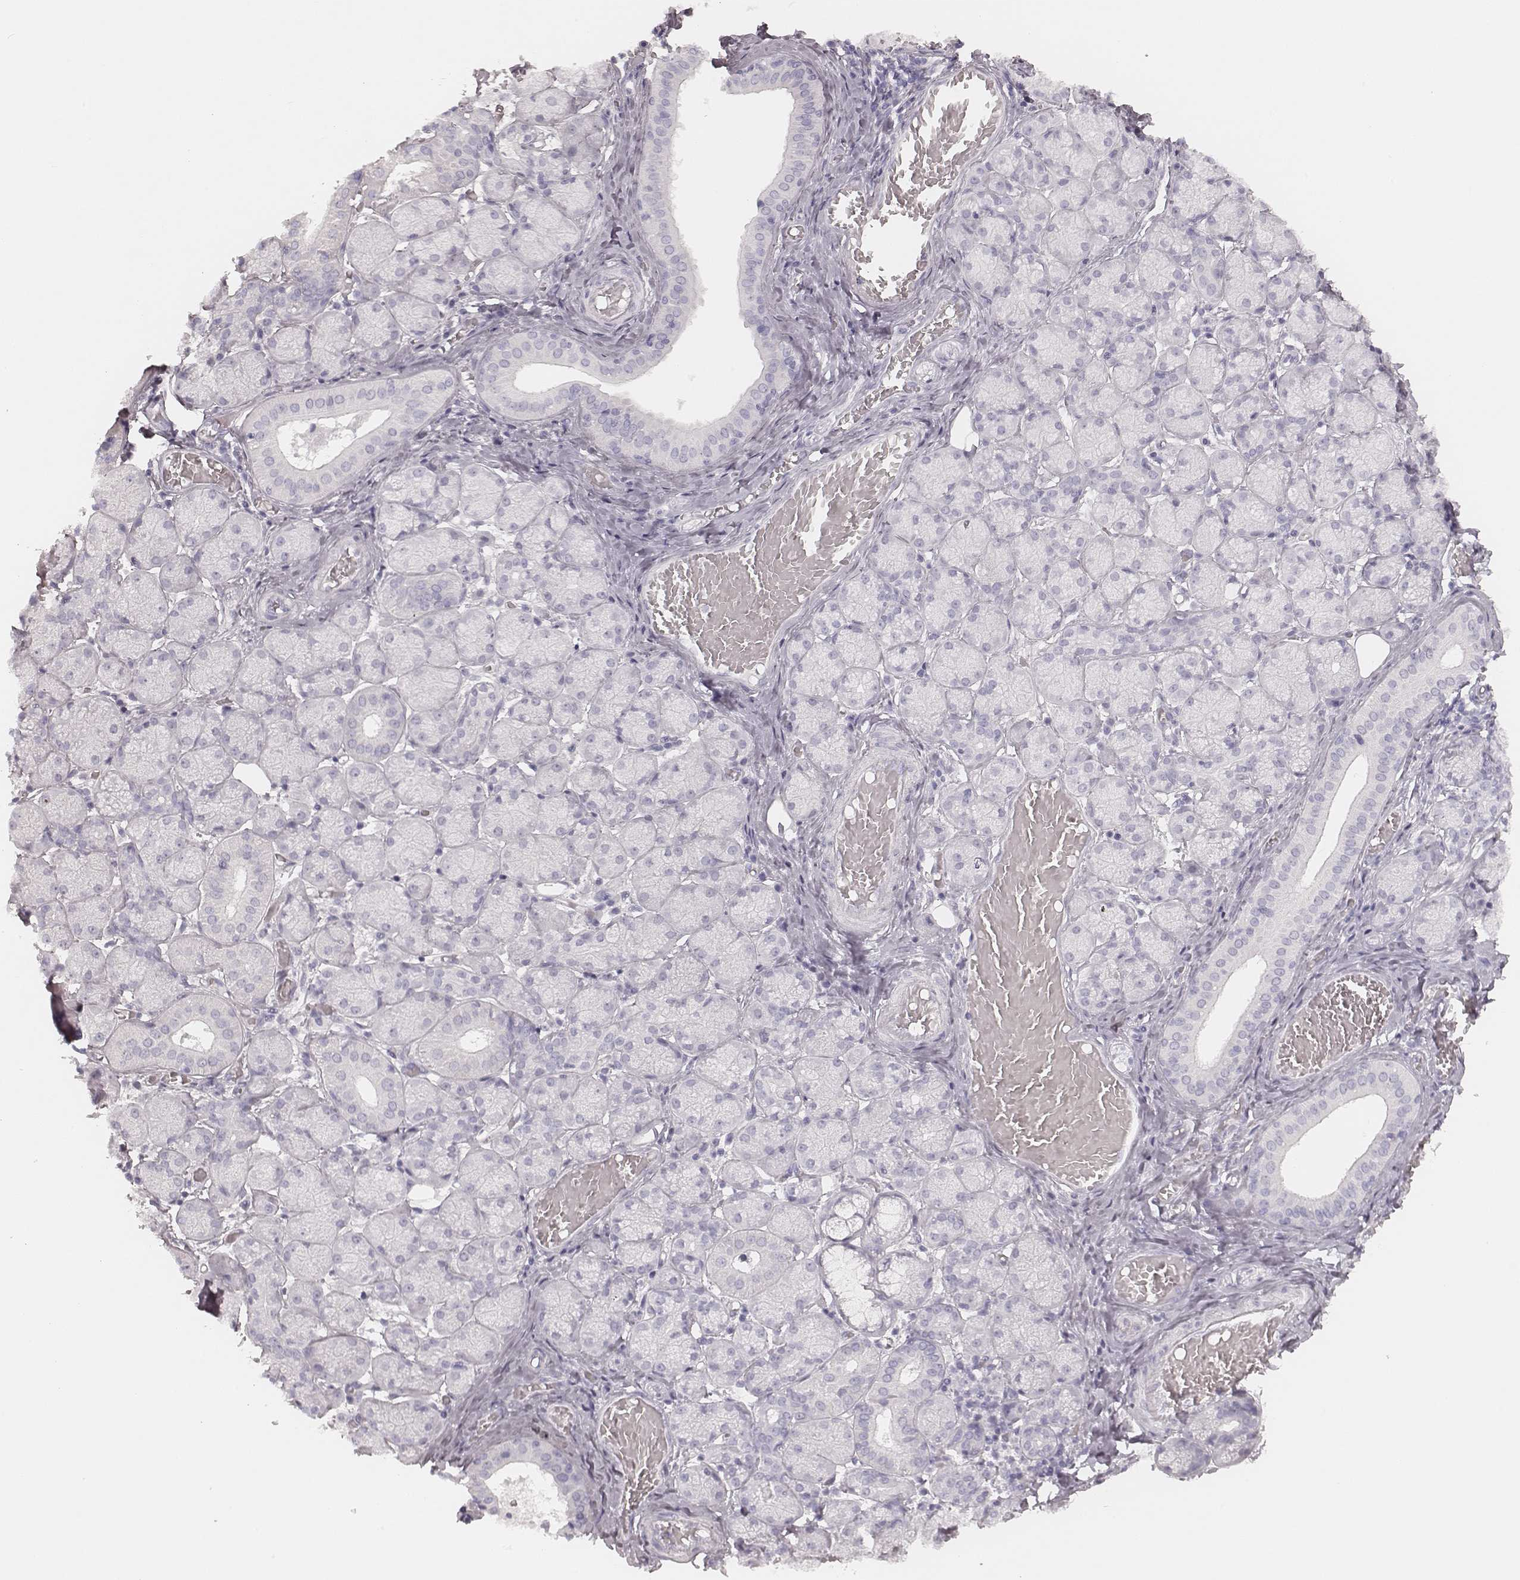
{"staining": {"intensity": "negative", "quantity": "none", "location": "none"}, "tissue": "salivary gland", "cell_type": "Glandular cells", "image_type": "normal", "snomed": [{"axis": "morphology", "description": "Normal tissue, NOS"}, {"axis": "topography", "description": "Salivary gland"}, {"axis": "topography", "description": "Peripheral nerve tissue"}], "caption": "Salivary gland was stained to show a protein in brown. There is no significant staining in glandular cells. (Immunohistochemistry, brightfield microscopy, high magnification).", "gene": "KRT72", "patient": {"sex": "female", "age": 24}}